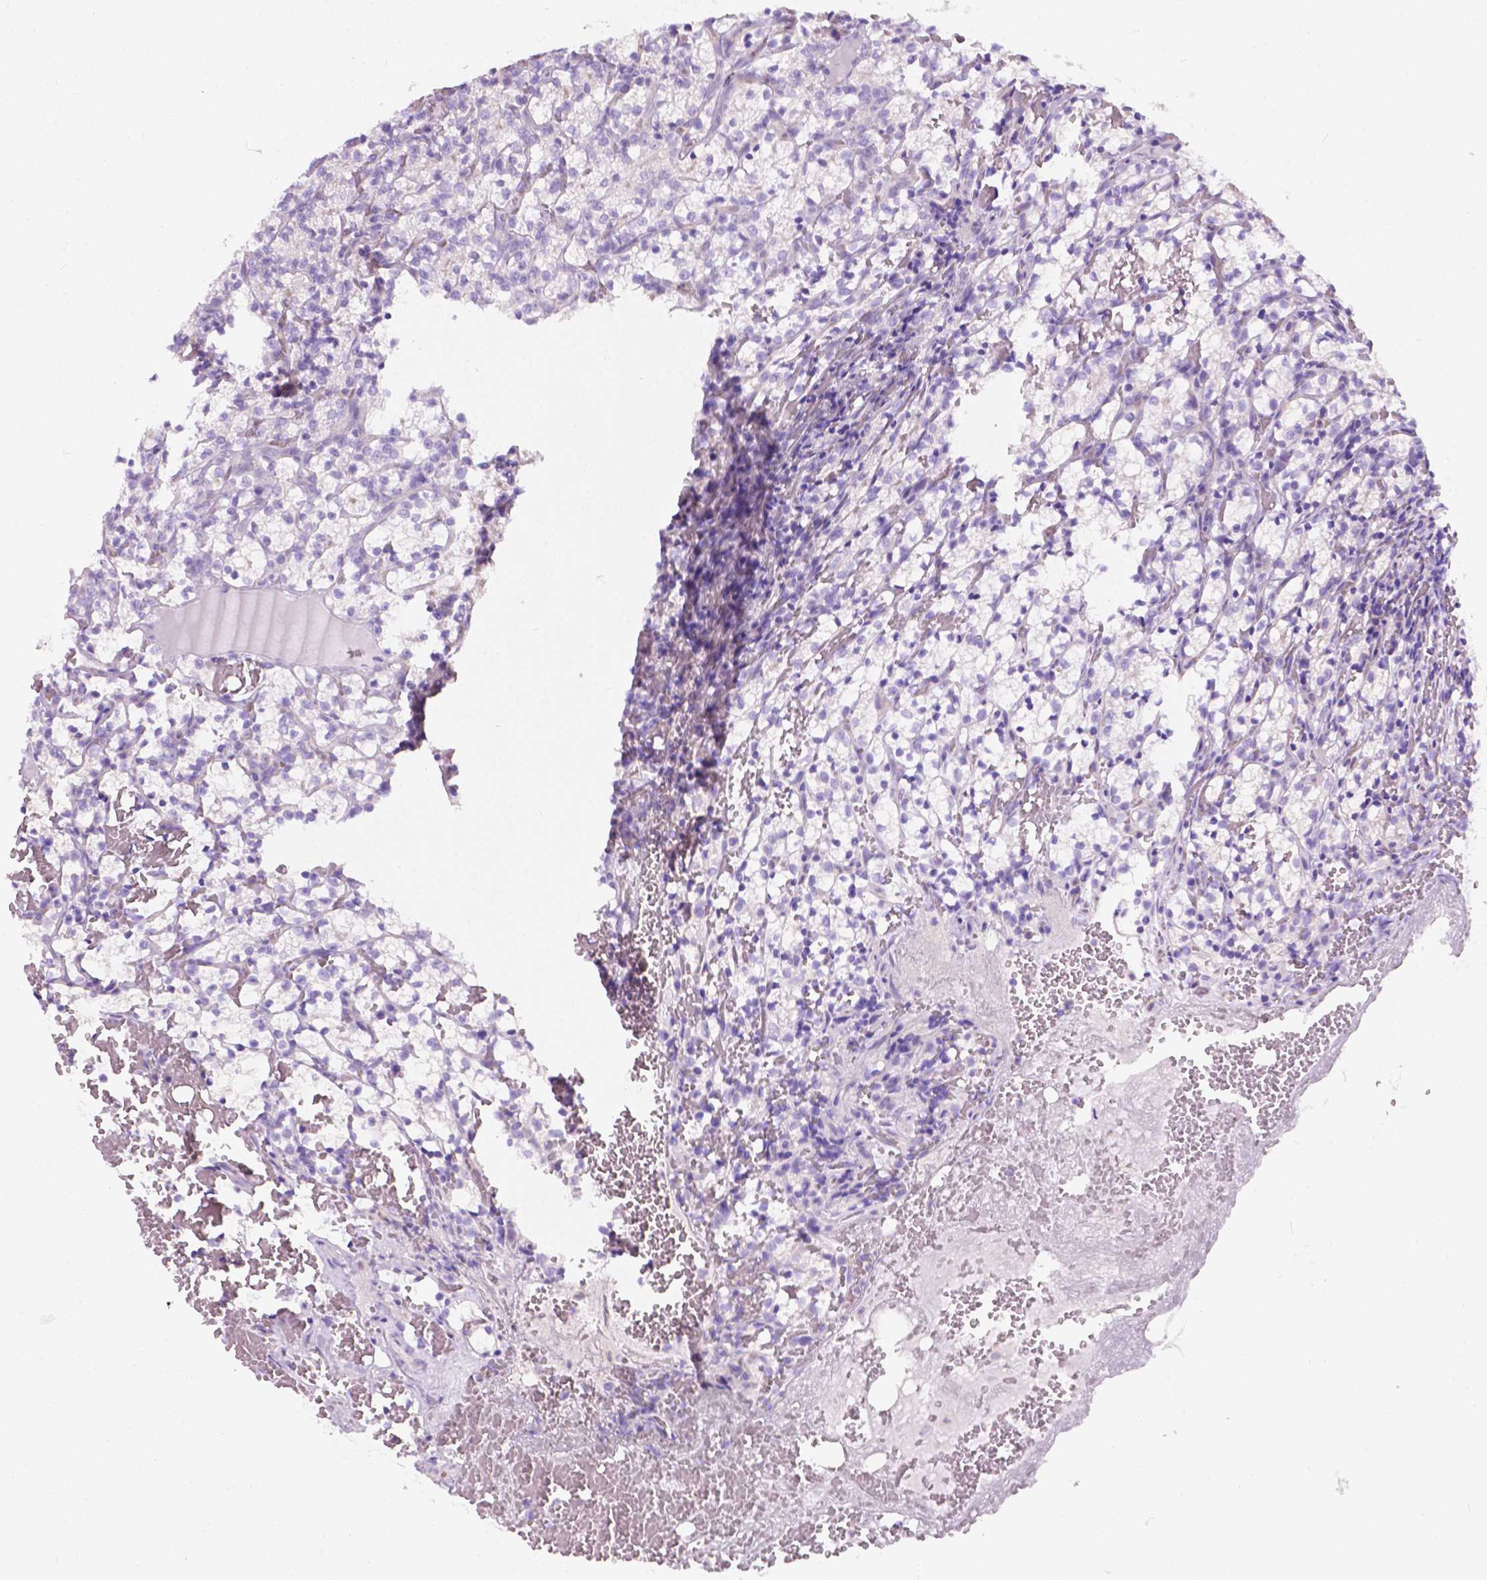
{"staining": {"intensity": "negative", "quantity": "none", "location": "none"}, "tissue": "renal cancer", "cell_type": "Tumor cells", "image_type": "cancer", "snomed": [{"axis": "morphology", "description": "Adenocarcinoma, NOS"}, {"axis": "topography", "description": "Kidney"}], "caption": "The immunohistochemistry image has no significant staining in tumor cells of renal cancer (adenocarcinoma) tissue. (Stains: DAB immunohistochemistry with hematoxylin counter stain, Microscopy: brightfield microscopy at high magnification).", "gene": "GNAO1", "patient": {"sex": "female", "age": 69}}